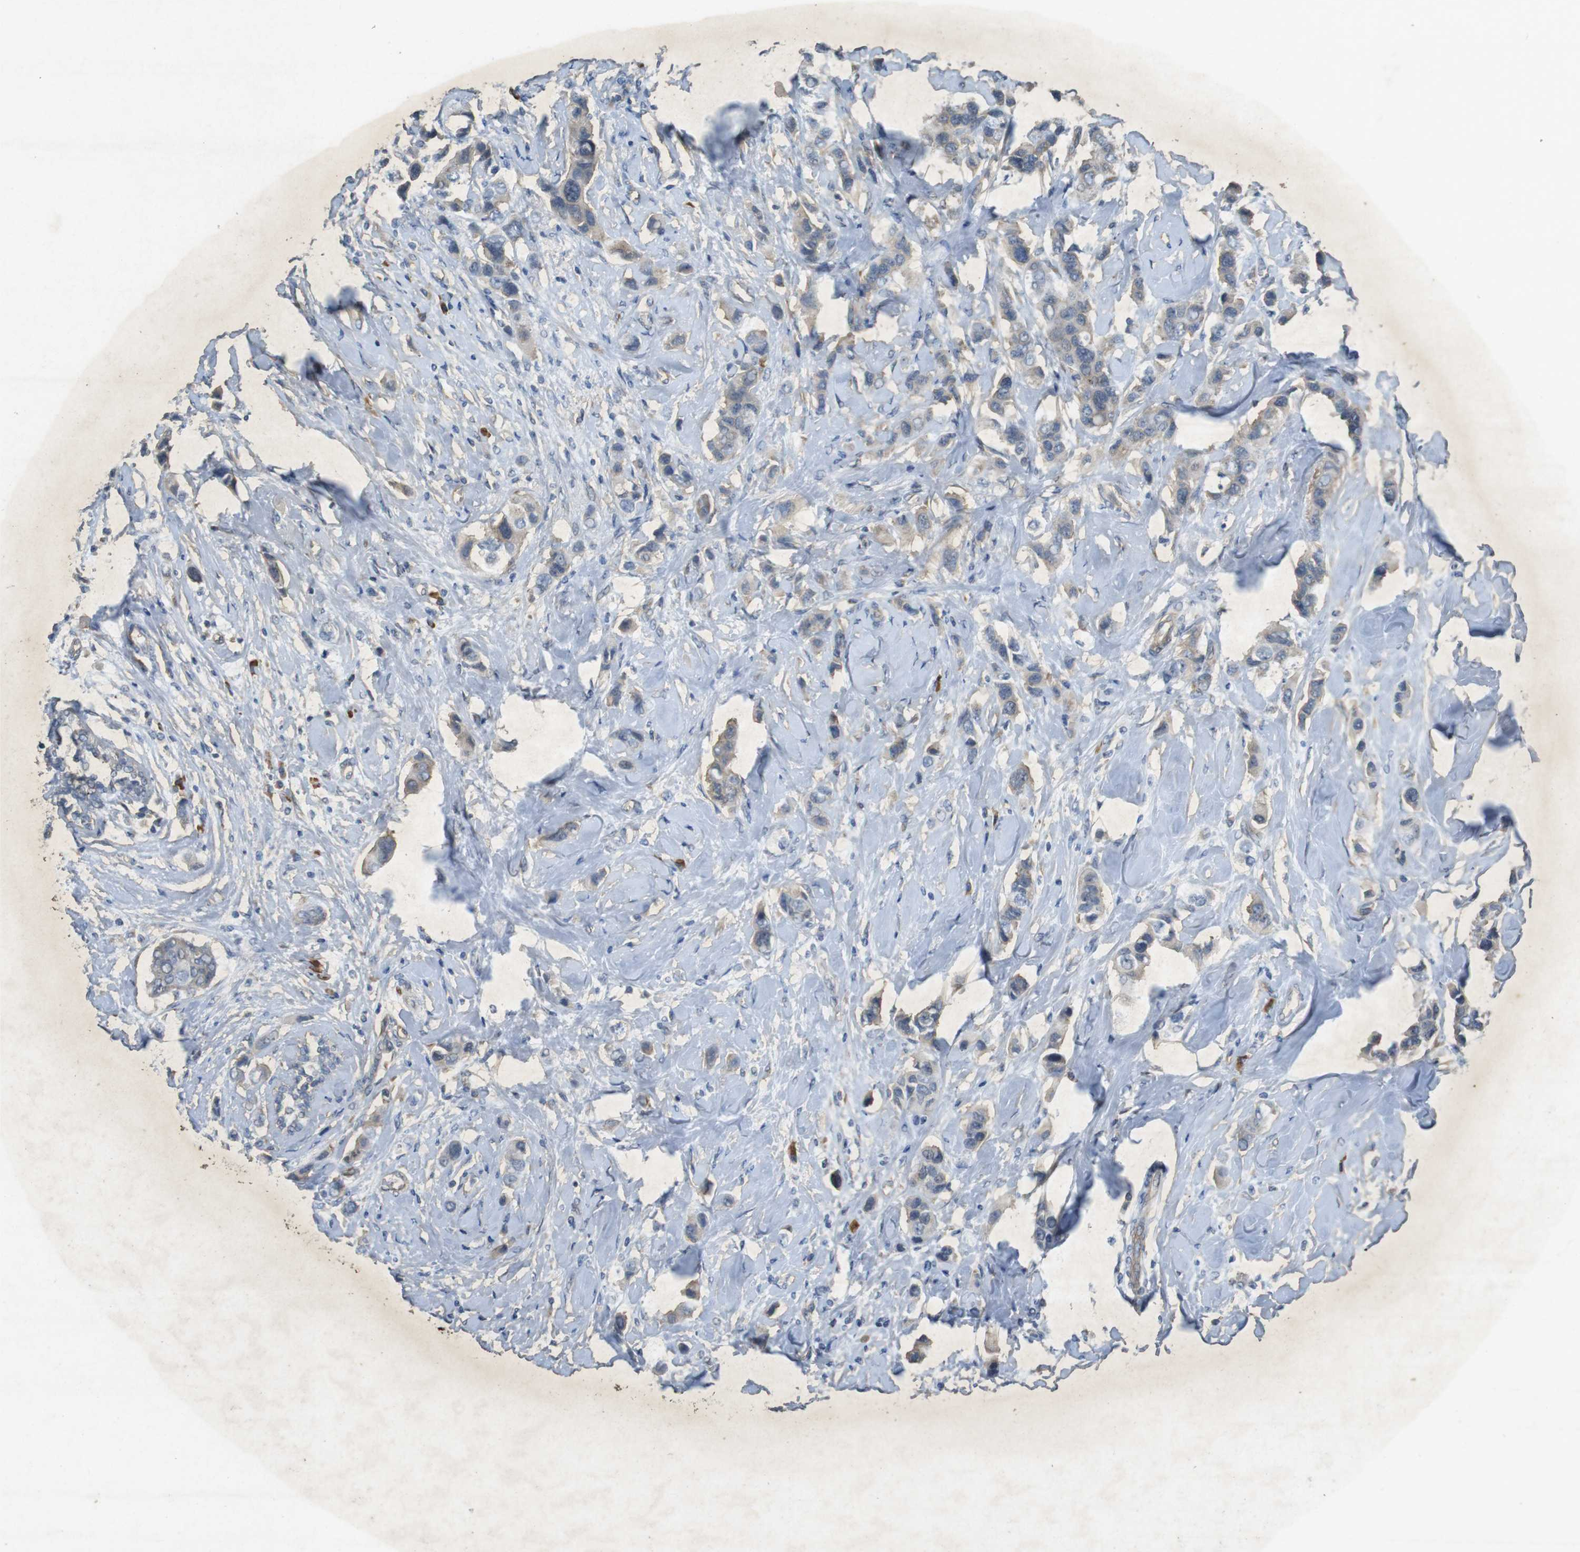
{"staining": {"intensity": "weak", "quantity": ">75%", "location": "cytoplasmic/membranous"}, "tissue": "breast cancer", "cell_type": "Tumor cells", "image_type": "cancer", "snomed": [{"axis": "morphology", "description": "Normal tissue, NOS"}, {"axis": "morphology", "description": "Duct carcinoma"}, {"axis": "topography", "description": "Breast"}], "caption": "Immunohistochemistry (IHC) micrograph of neoplastic tissue: infiltrating ductal carcinoma (breast) stained using IHC demonstrates low levels of weak protein expression localized specifically in the cytoplasmic/membranous of tumor cells, appearing as a cytoplasmic/membranous brown color.", "gene": "FLCN", "patient": {"sex": "female", "age": 50}}